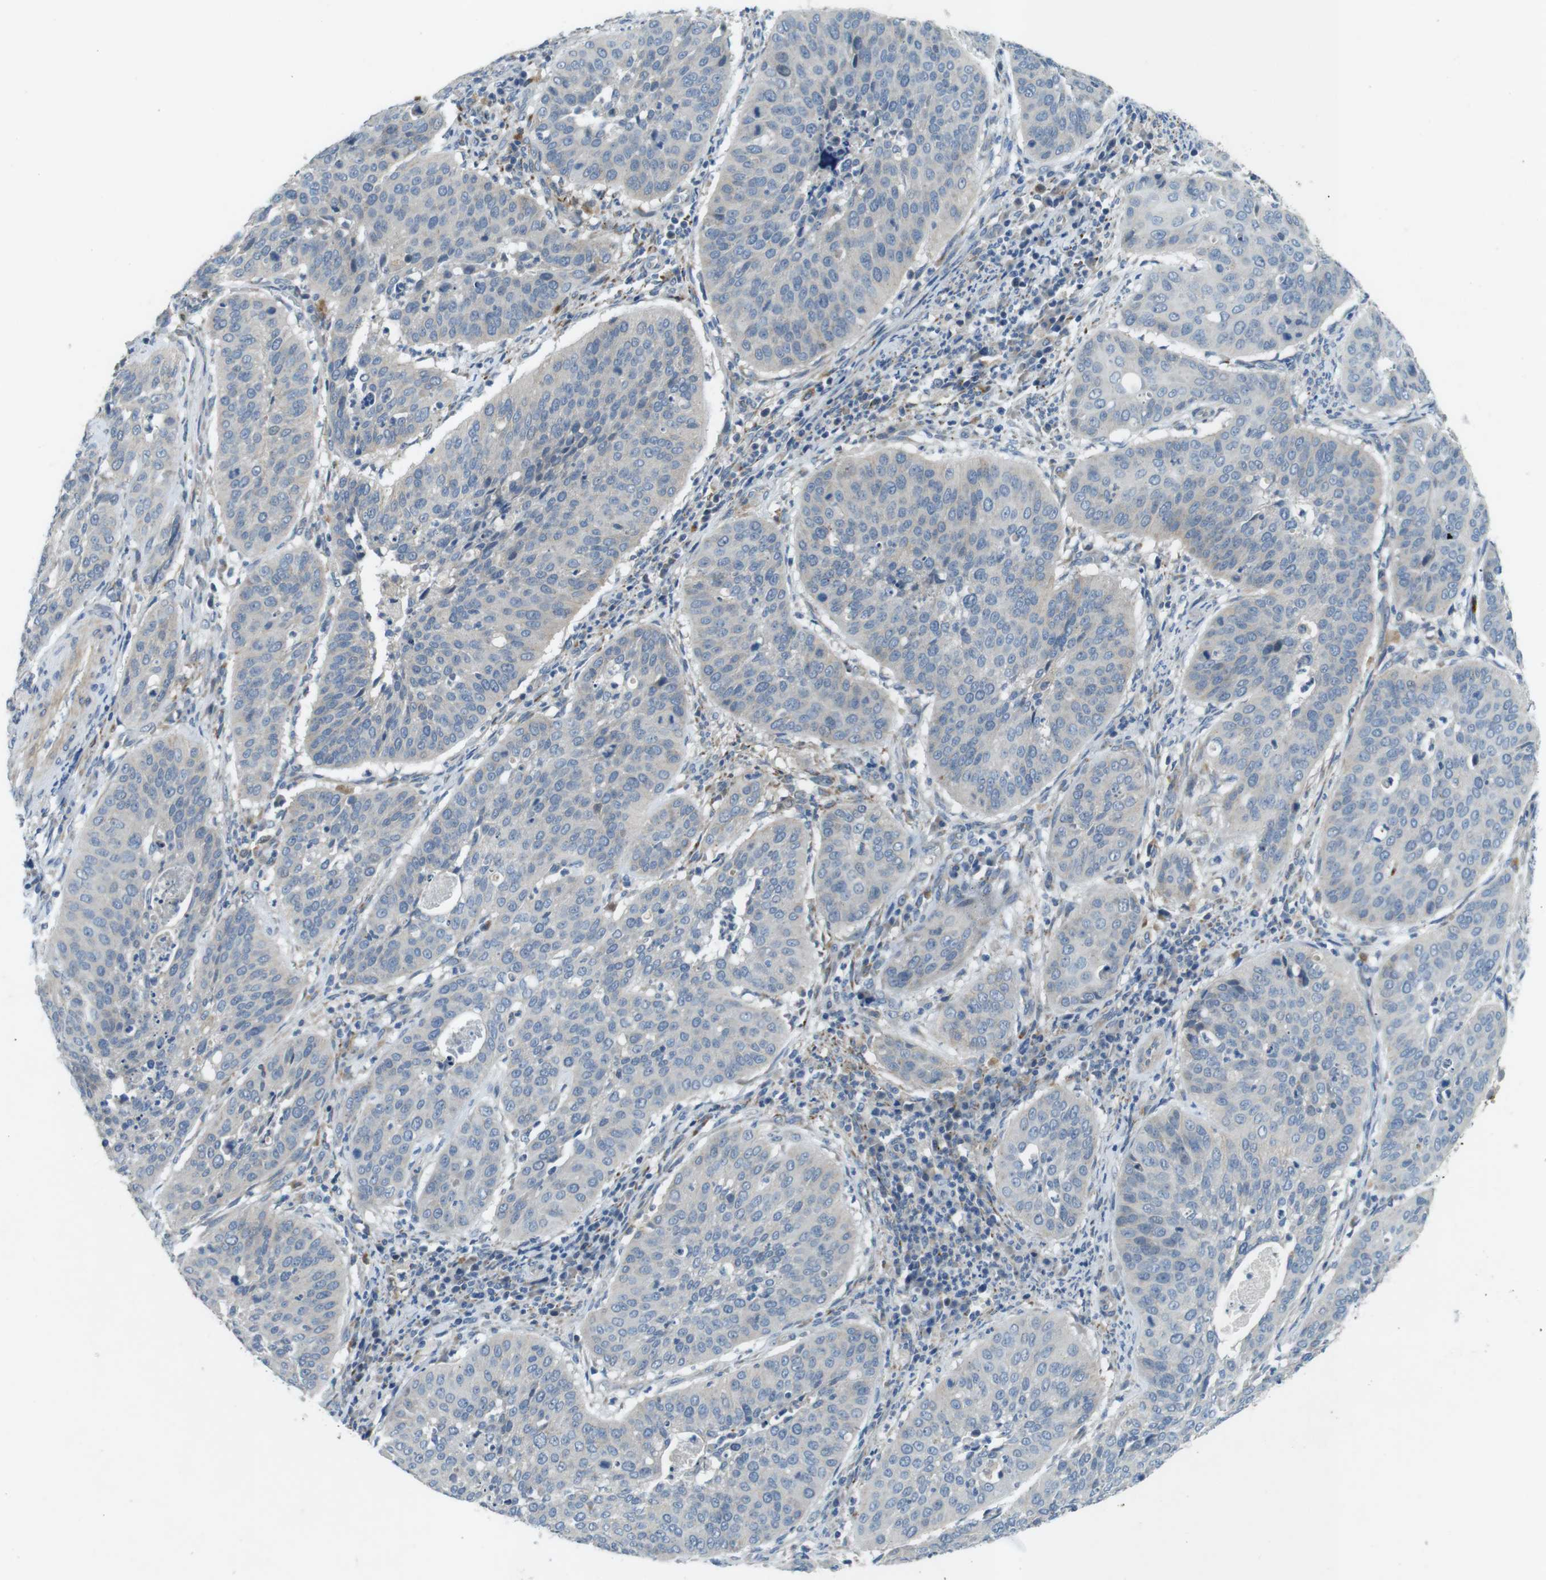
{"staining": {"intensity": "negative", "quantity": "none", "location": "none"}, "tissue": "cervical cancer", "cell_type": "Tumor cells", "image_type": "cancer", "snomed": [{"axis": "morphology", "description": "Normal tissue, NOS"}, {"axis": "morphology", "description": "Squamous cell carcinoma, NOS"}, {"axis": "topography", "description": "Cervix"}], "caption": "Immunohistochemical staining of cervical cancer (squamous cell carcinoma) exhibits no significant staining in tumor cells.", "gene": "TYW1", "patient": {"sex": "female", "age": 39}}